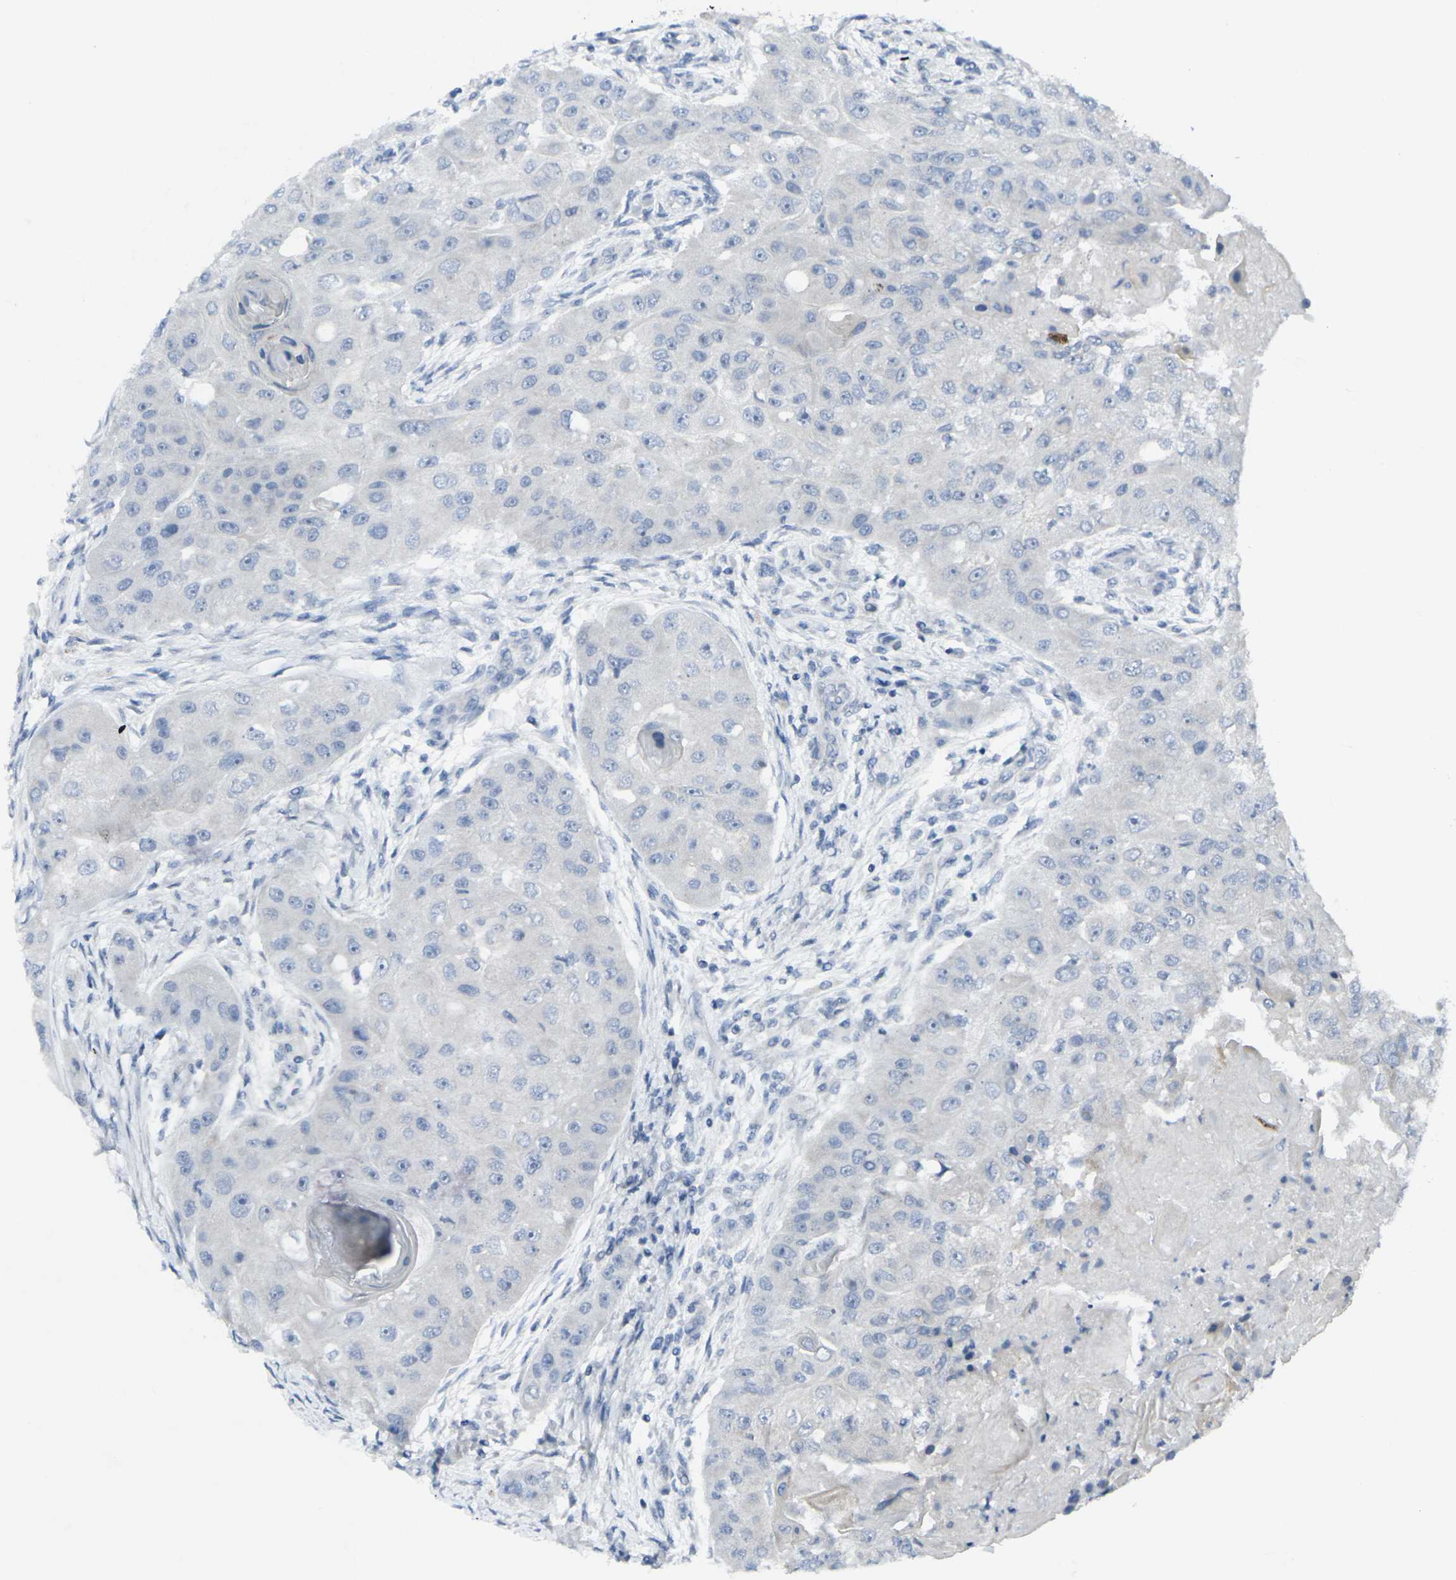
{"staining": {"intensity": "negative", "quantity": "none", "location": "none"}, "tissue": "head and neck cancer", "cell_type": "Tumor cells", "image_type": "cancer", "snomed": [{"axis": "morphology", "description": "Normal tissue, NOS"}, {"axis": "morphology", "description": "Squamous cell carcinoma, NOS"}, {"axis": "topography", "description": "Skeletal muscle"}, {"axis": "topography", "description": "Head-Neck"}], "caption": "Tumor cells show no significant protein expression in head and neck squamous cell carcinoma. (DAB immunohistochemistry (IHC), high magnification).", "gene": "CCR10", "patient": {"sex": "male", "age": 51}}